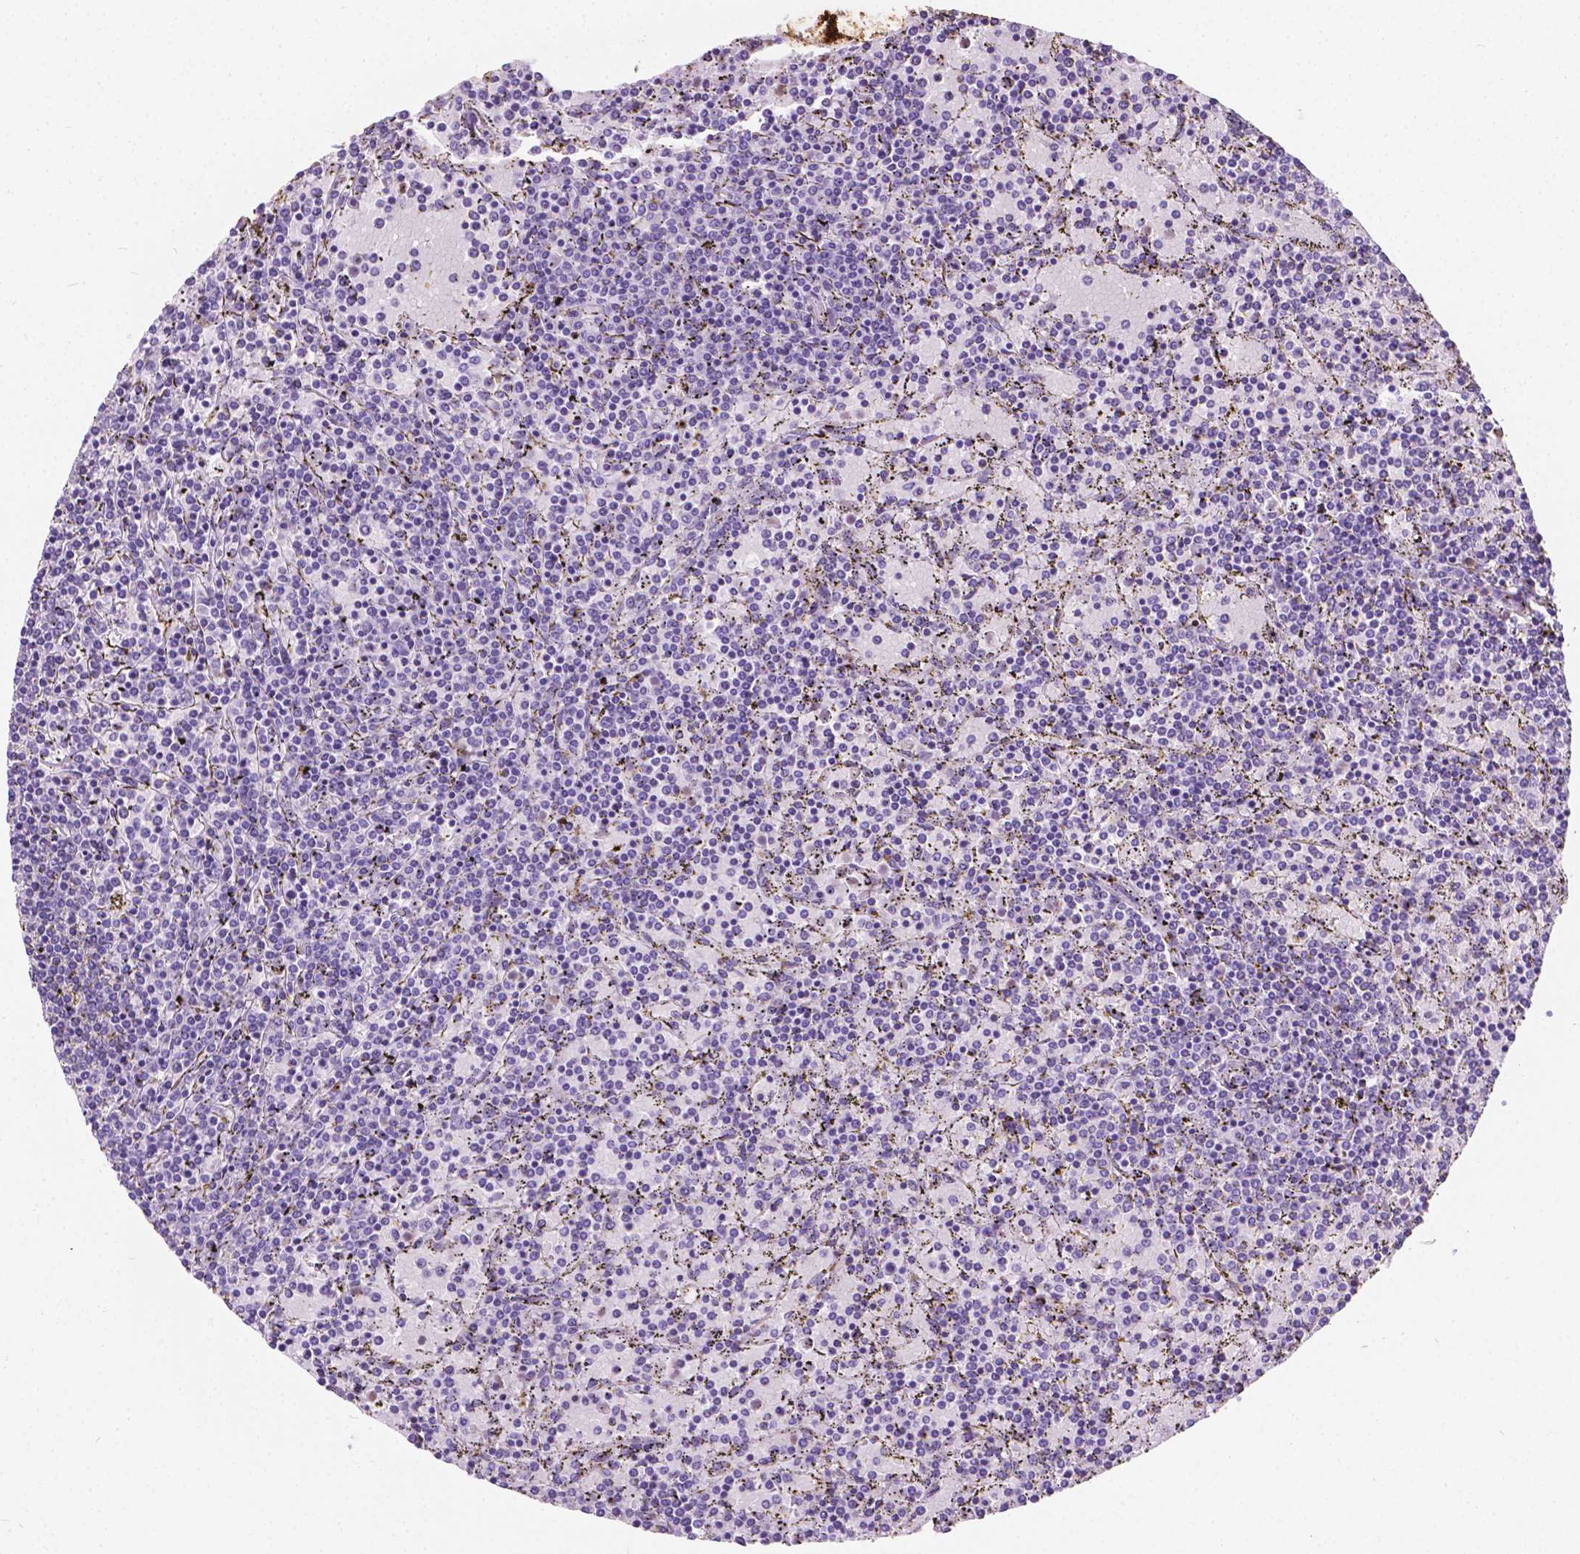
{"staining": {"intensity": "negative", "quantity": "none", "location": "none"}, "tissue": "lymphoma", "cell_type": "Tumor cells", "image_type": "cancer", "snomed": [{"axis": "morphology", "description": "Malignant lymphoma, non-Hodgkin's type, Low grade"}, {"axis": "topography", "description": "Spleen"}], "caption": "High power microscopy histopathology image of an immunohistochemistry (IHC) micrograph of malignant lymphoma, non-Hodgkin's type (low-grade), revealing no significant expression in tumor cells.", "gene": "GNAO1", "patient": {"sex": "female", "age": 77}}